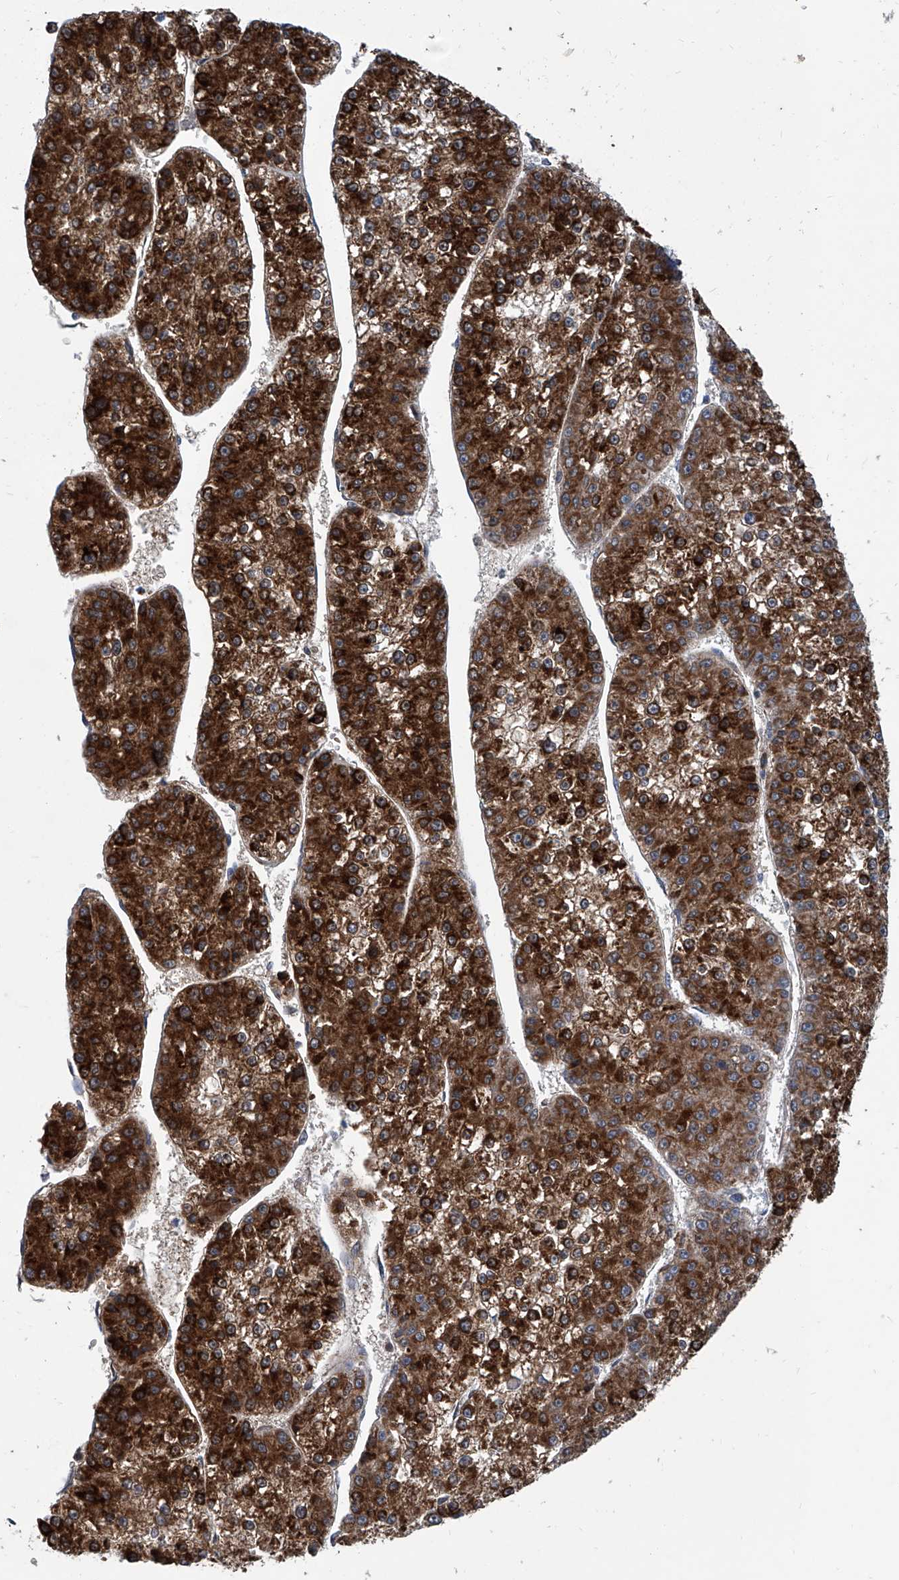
{"staining": {"intensity": "strong", "quantity": ">75%", "location": "cytoplasmic/membranous"}, "tissue": "liver cancer", "cell_type": "Tumor cells", "image_type": "cancer", "snomed": [{"axis": "morphology", "description": "Carcinoma, Hepatocellular, NOS"}, {"axis": "topography", "description": "Liver"}], "caption": "Brown immunohistochemical staining in liver cancer (hepatocellular carcinoma) reveals strong cytoplasmic/membranous expression in about >75% of tumor cells. The staining is performed using DAB (3,3'-diaminobenzidine) brown chromogen to label protein expression. The nuclei are counter-stained blue using hematoxylin.", "gene": "USP48", "patient": {"sex": "female", "age": 73}}